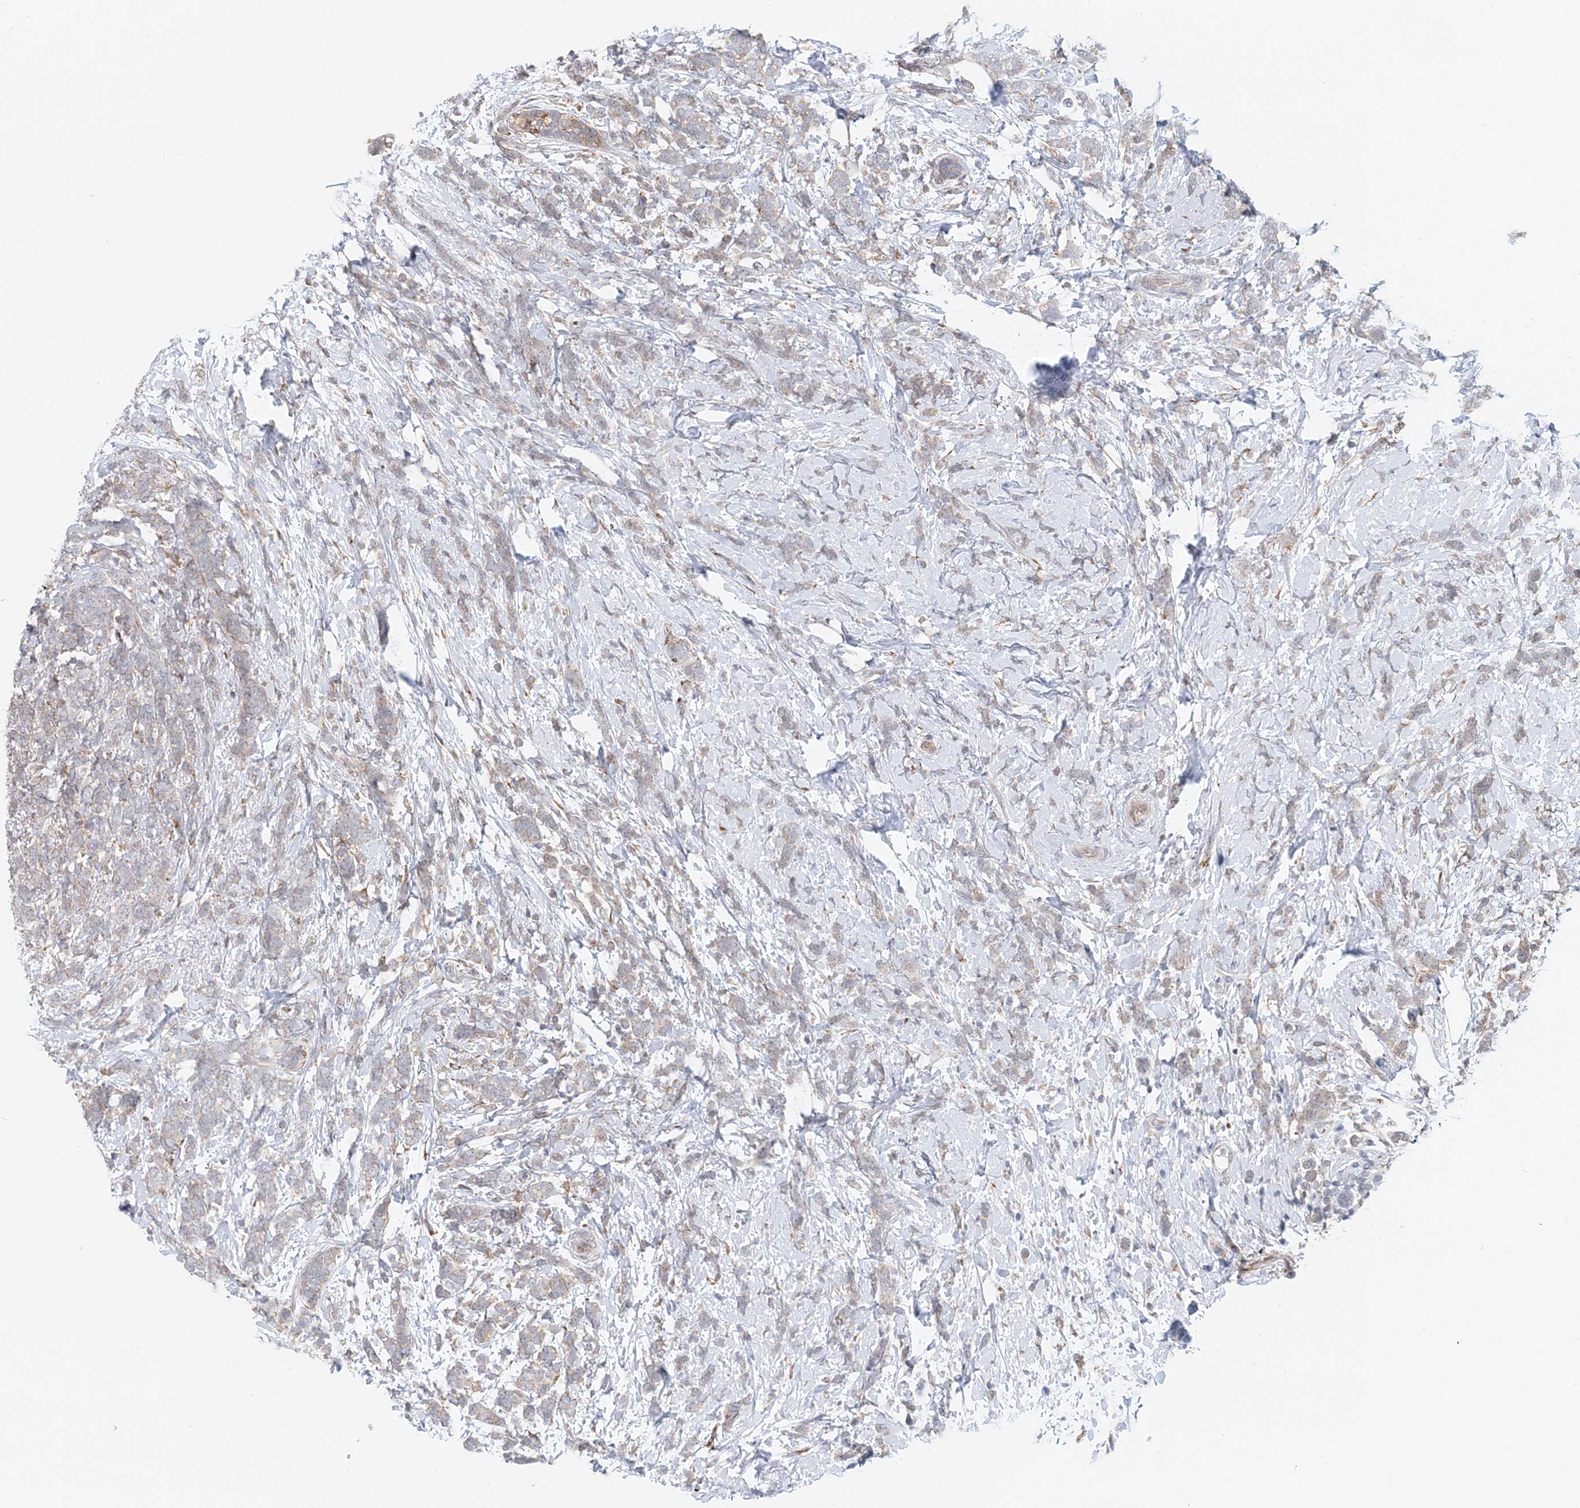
{"staining": {"intensity": "weak", "quantity": "<25%", "location": "cytoplasmic/membranous"}, "tissue": "breast cancer", "cell_type": "Tumor cells", "image_type": "cancer", "snomed": [{"axis": "morphology", "description": "Lobular carcinoma"}, {"axis": "topography", "description": "Breast"}], "caption": "DAB immunohistochemical staining of human lobular carcinoma (breast) exhibits no significant staining in tumor cells.", "gene": "PCYOX1L", "patient": {"sex": "female", "age": 58}}